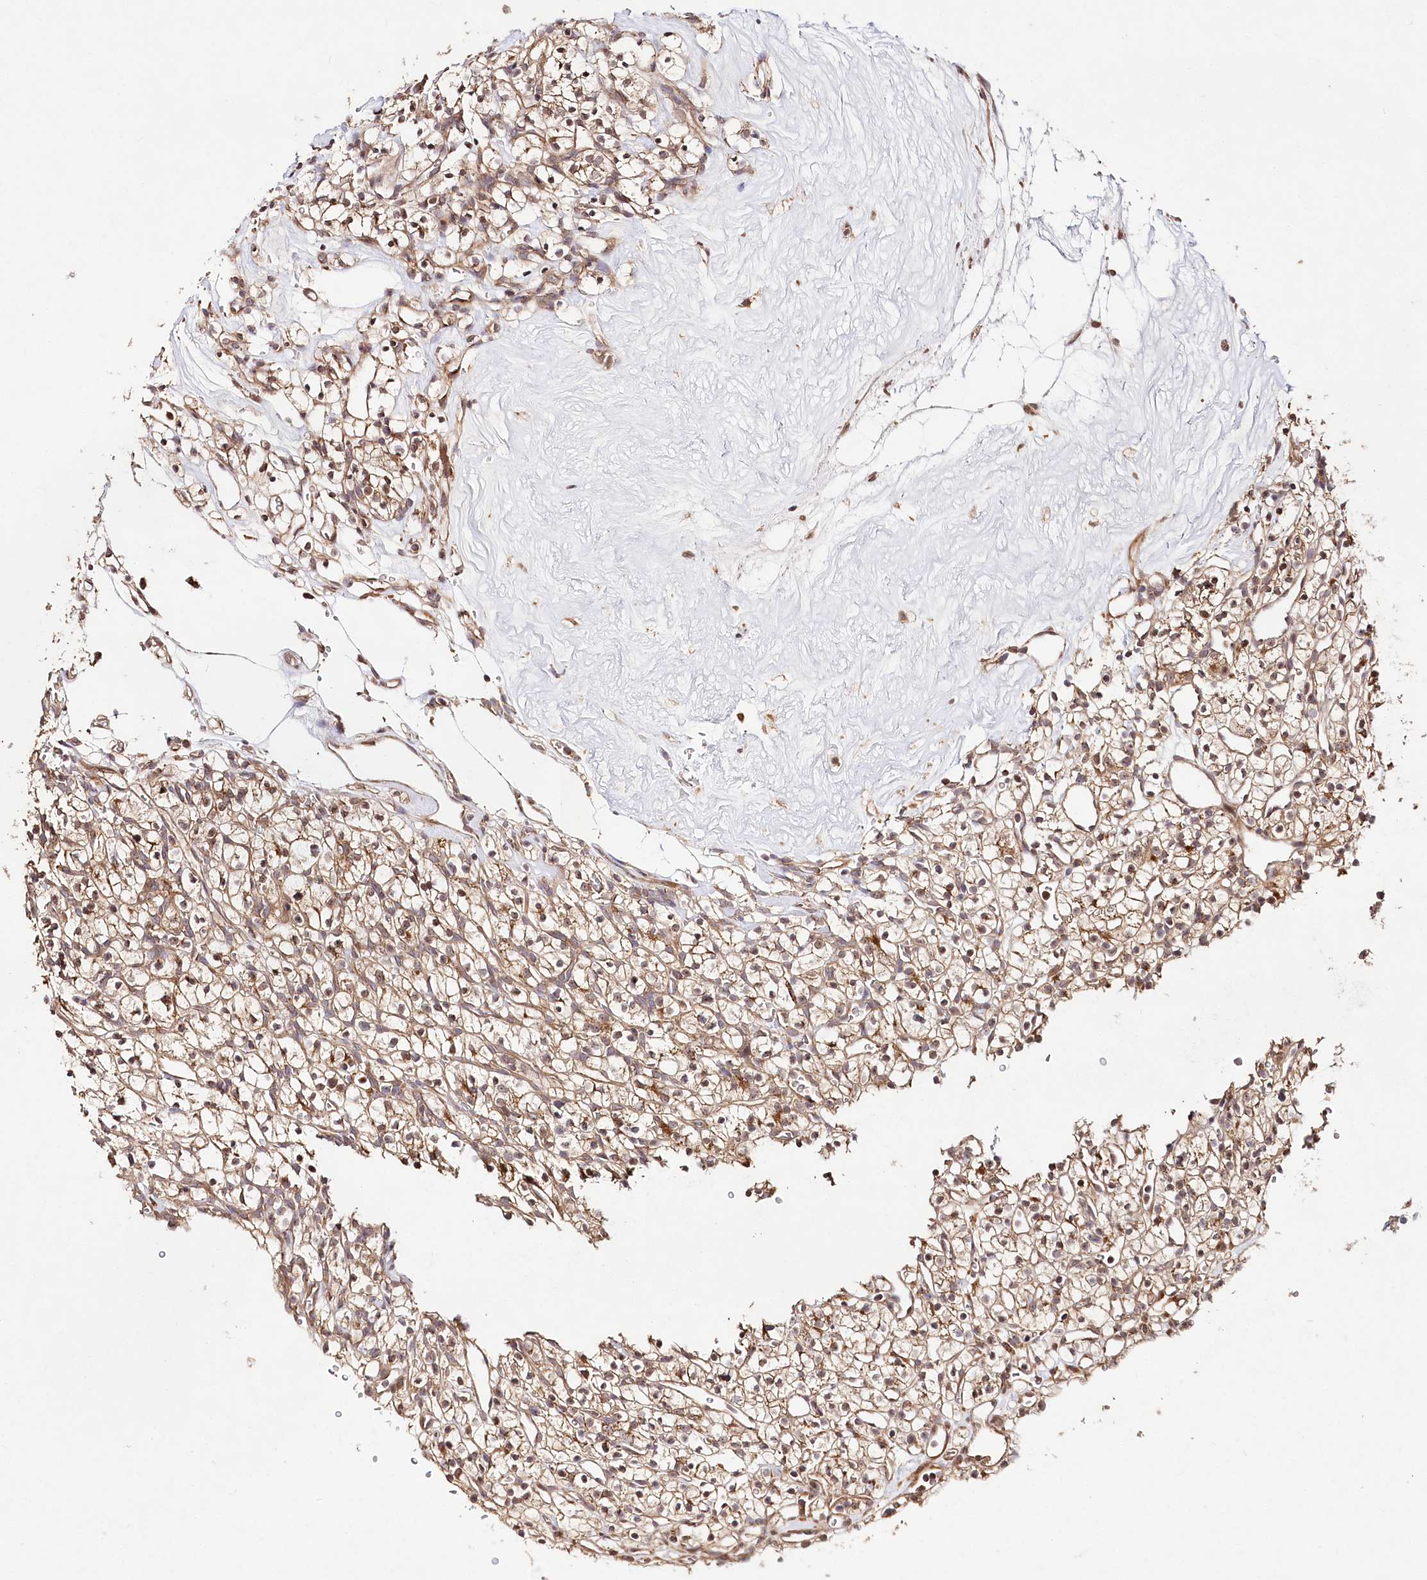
{"staining": {"intensity": "moderate", "quantity": ">75%", "location": "cytoplasmic/membranous"}, "tissue": "renal cancer", "cell_type": "Tumor cells", "image_type": "cancer", "snomed": [{"axis": "morphology", "description": "Adenocarcinoma, NOS"}, {"axis": "topography", "description": "Kidney"}], "caption": "An image showing moderate cytoplasmic/membranous staining in approximately >75% of tumor cells in renal adenocarcinoma, as visualized by brown immunohistochemical staining.", "gene": "DMXL1", "patient": {"sex": "female", "age": 57}}